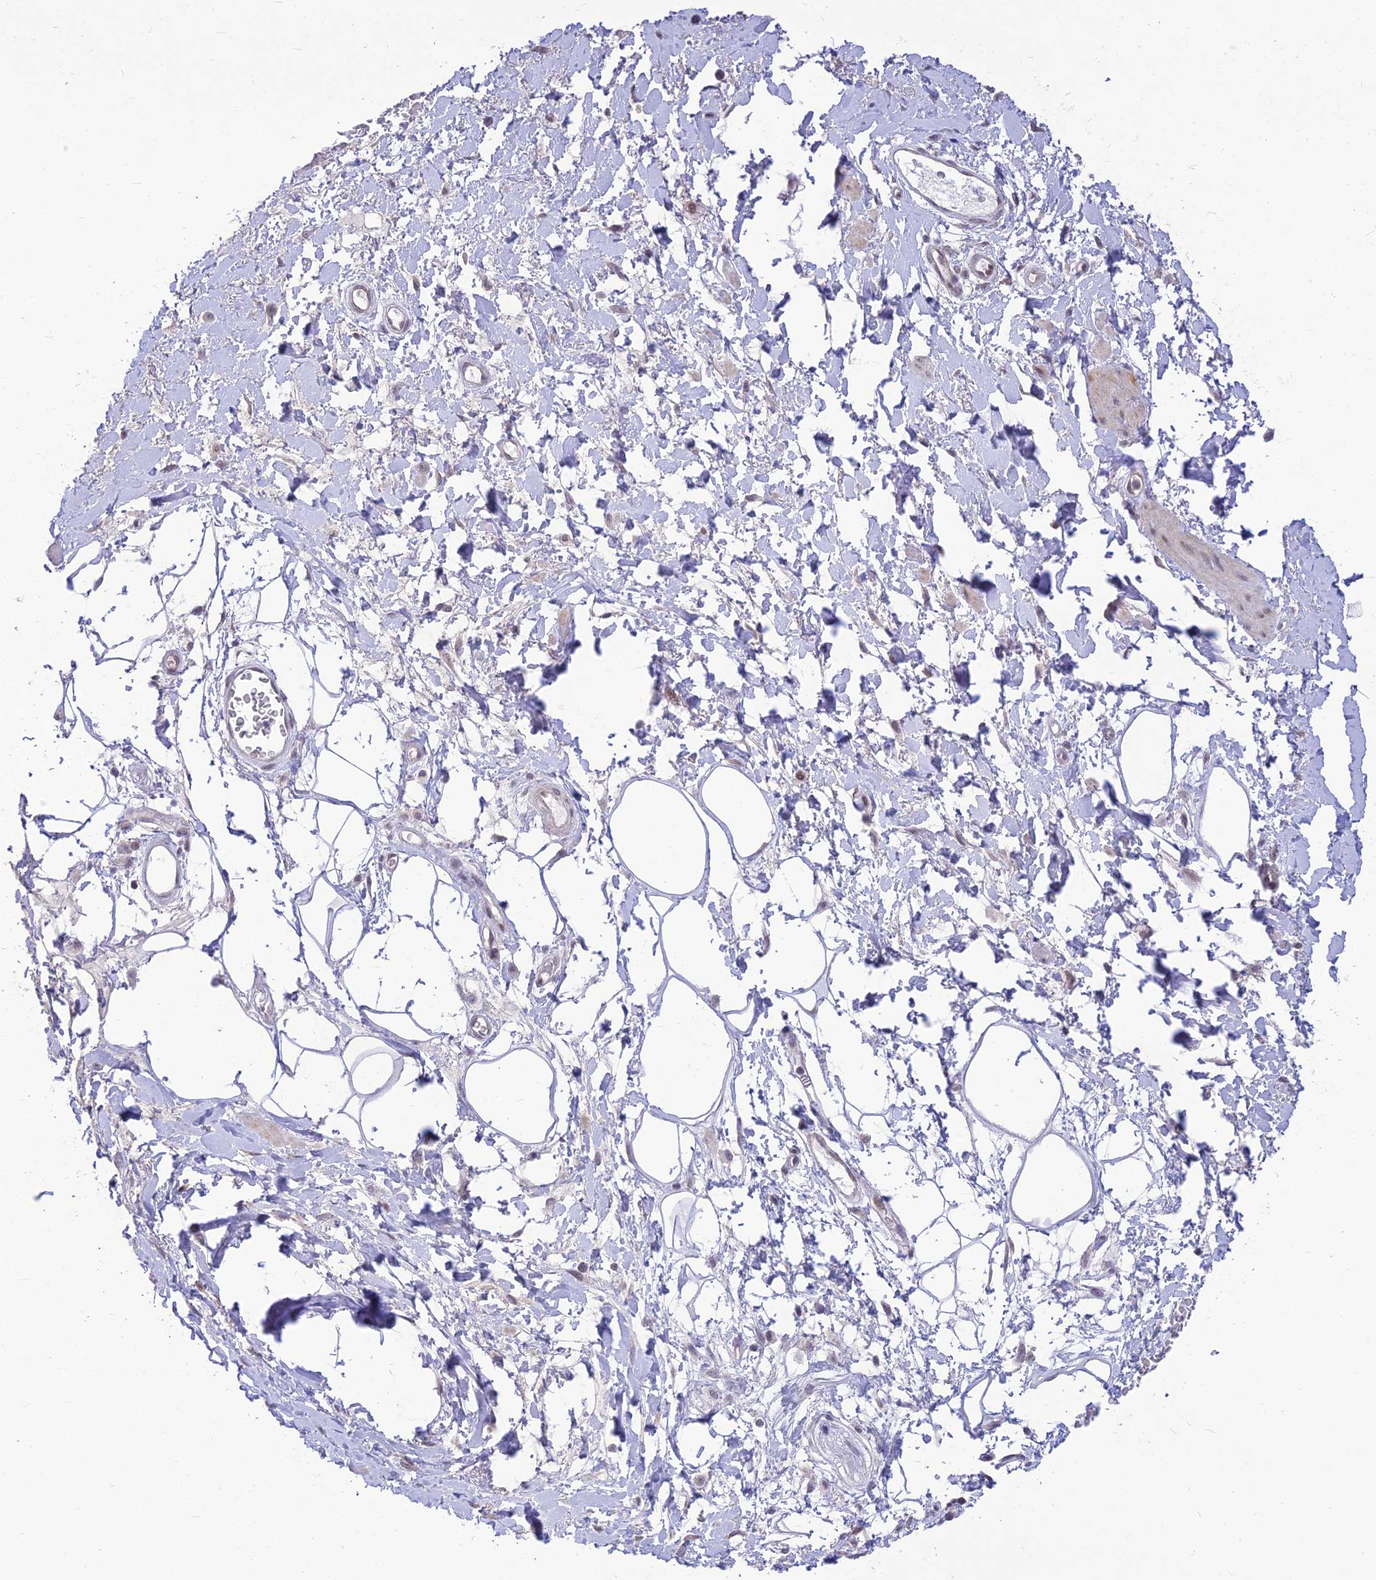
{"staining": {"intensity": "negative", "quantity": "none", "location": "none"}, "tissue": "adipose tissue", "cell_type": "Adipocytes", "image_type": "normal", "snomed": [{"axis": "morphology", "description": "Normal tissue, NOS"}, {"axis": "morphology", "description": "Adenocarcinoma, NOS"}, {"axis": "topography", "description": "Rectum"}, {"axis": "topography", "description": "Vagina"}, {"axis": "topography", "description": "Peripheral nerve tissue"}], "caption": "Immunohistochemistry (IHC) of benign human adipose tissue exhibits no positivity in adipocytes.", "gene": "MICOS13", "patient": {"sex": "female", "age": 71}}